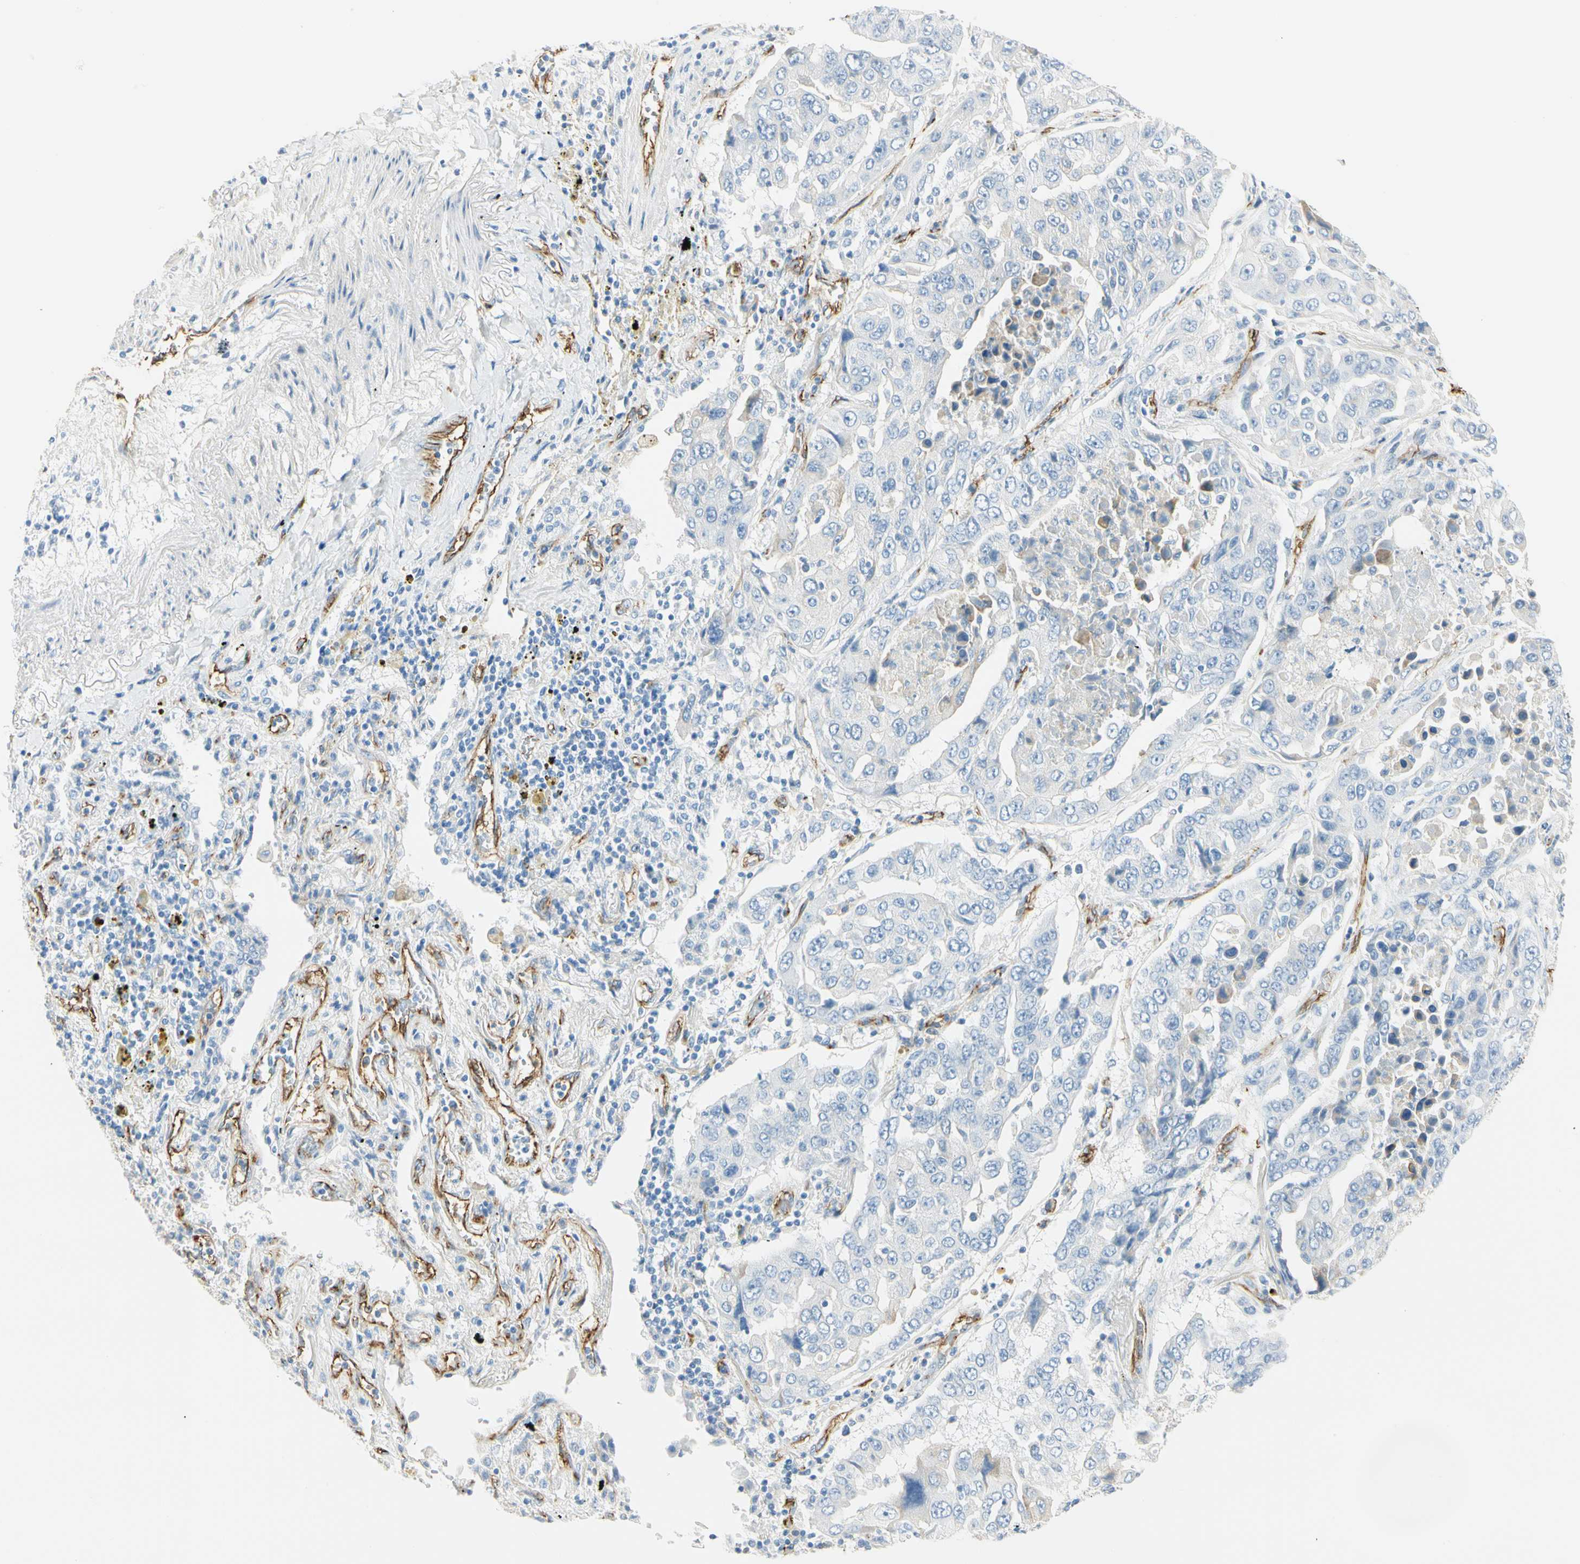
{"staining": {"intensity": "weak", "quantity": "<25%", "location": "cytoplasmic/membranous"}, "tissue": "lung cancer", "cell_type": "Tumor cells", "image_type": "cancer", "snomed": [{"axis": "morphology", "description": "Adenocarcinoma, NOS"}, {"axis": "topography", "description": "Lung"}], "caption": "High magnification brightfield microscopy of lung cancer stained with DAB (brown) and counterstained with hematoxylin (blue): tumor cells show no significant staining.", "gene": "VPS9D1", "patient": {"sex": "female", "age": 65}}